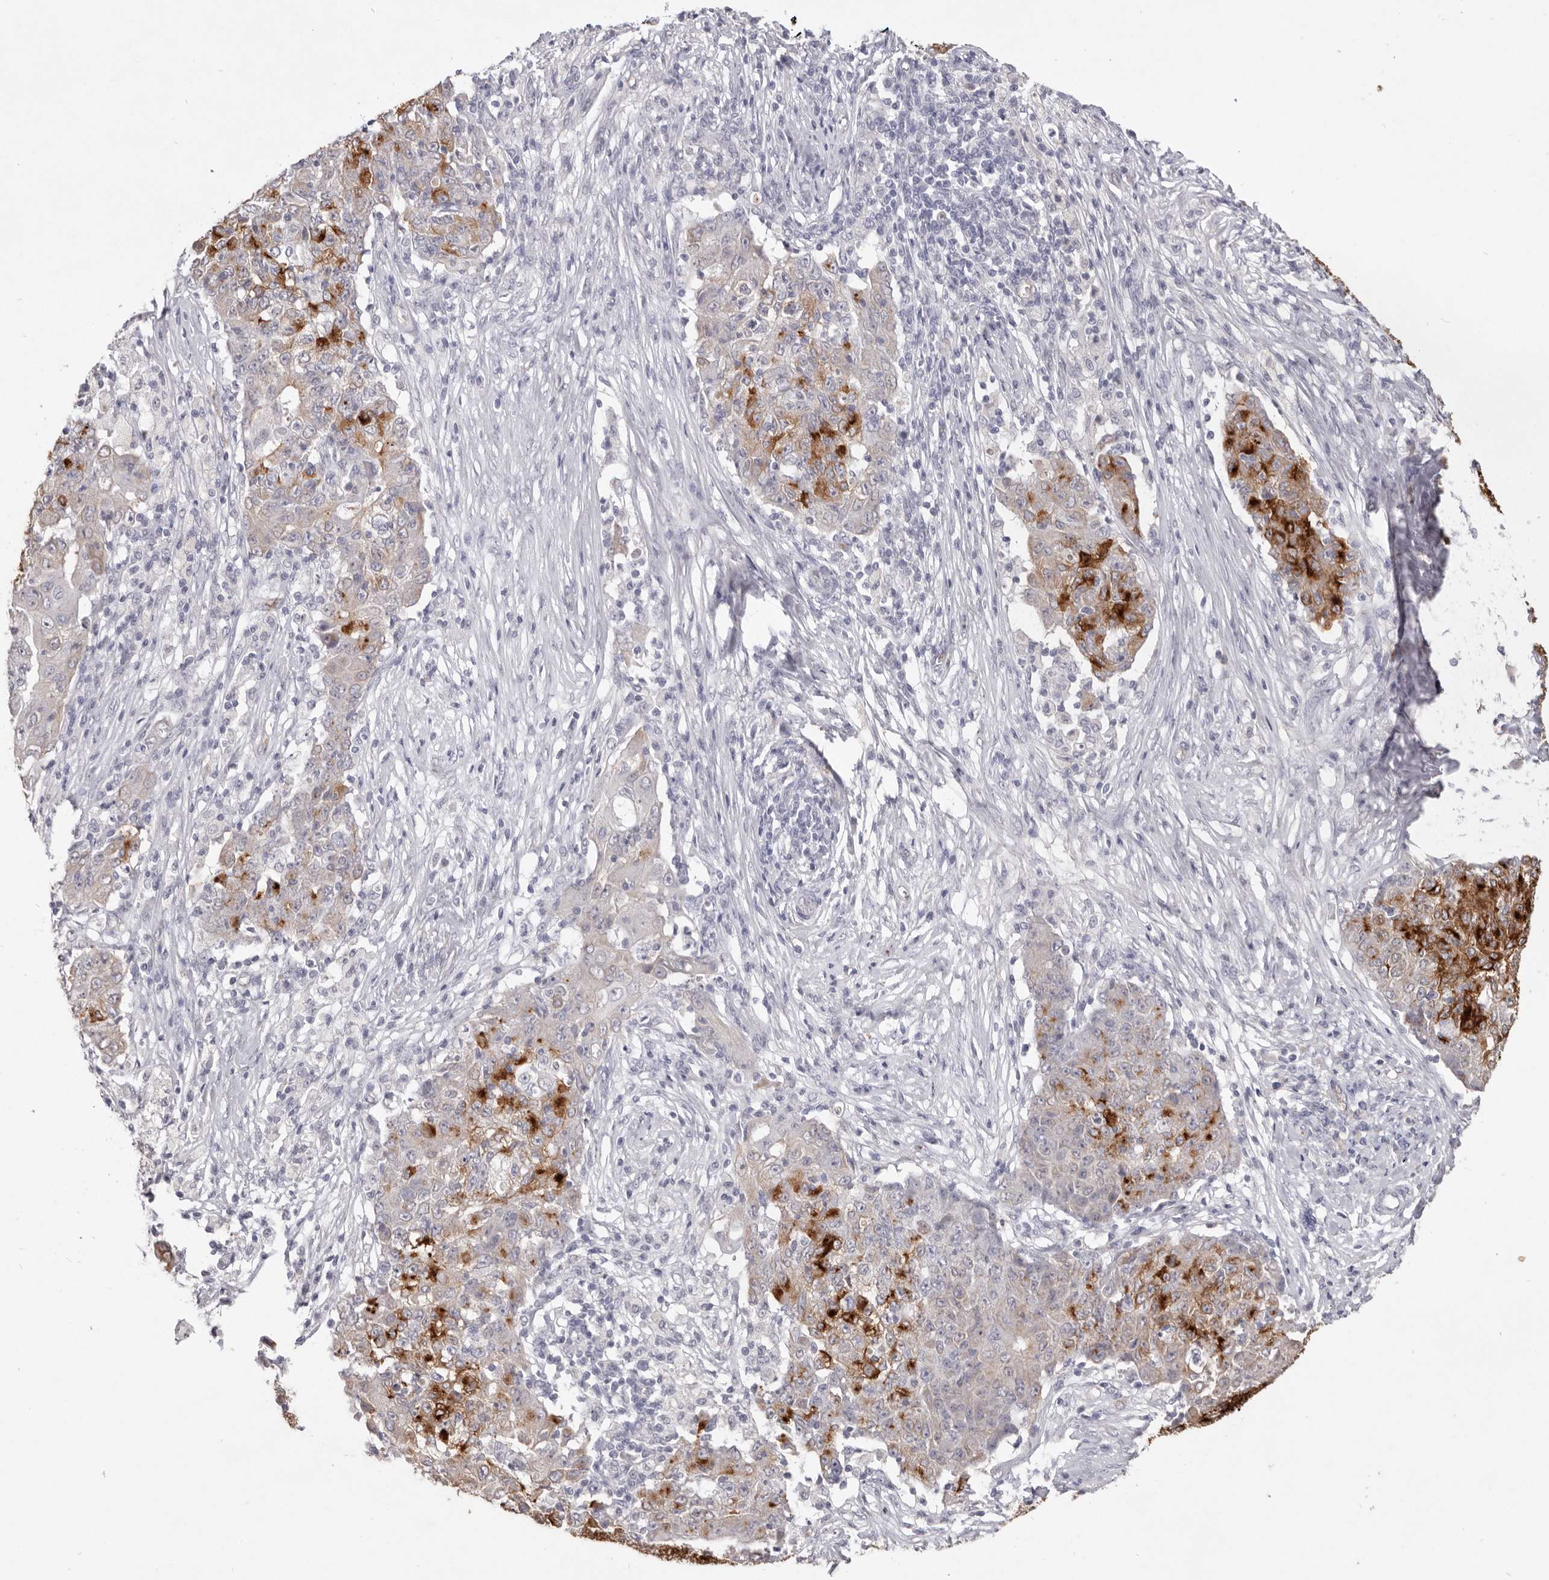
{"staining": {"intensity": "strong", "quantity": "<25%", "location": "cytoplasmic/membranous"}, "tissue": "ovarian cancer", "cell_type": "Tumor cells", "image_type": "cancer", "snomed": [{"axis": "morphology", "description": "Carcinoma, endometroid"}, {"axis": "topography", "description": "Ovary"}], "caption": "IHC (DAB) staining of endometroid carcinoma (ovarian) shows strong cytoplasmic/membranous protein positivity in approximately <25% of tumor cells.", "gene": "ZYG11B", "patient": {"sex": "female", "age": 42}}